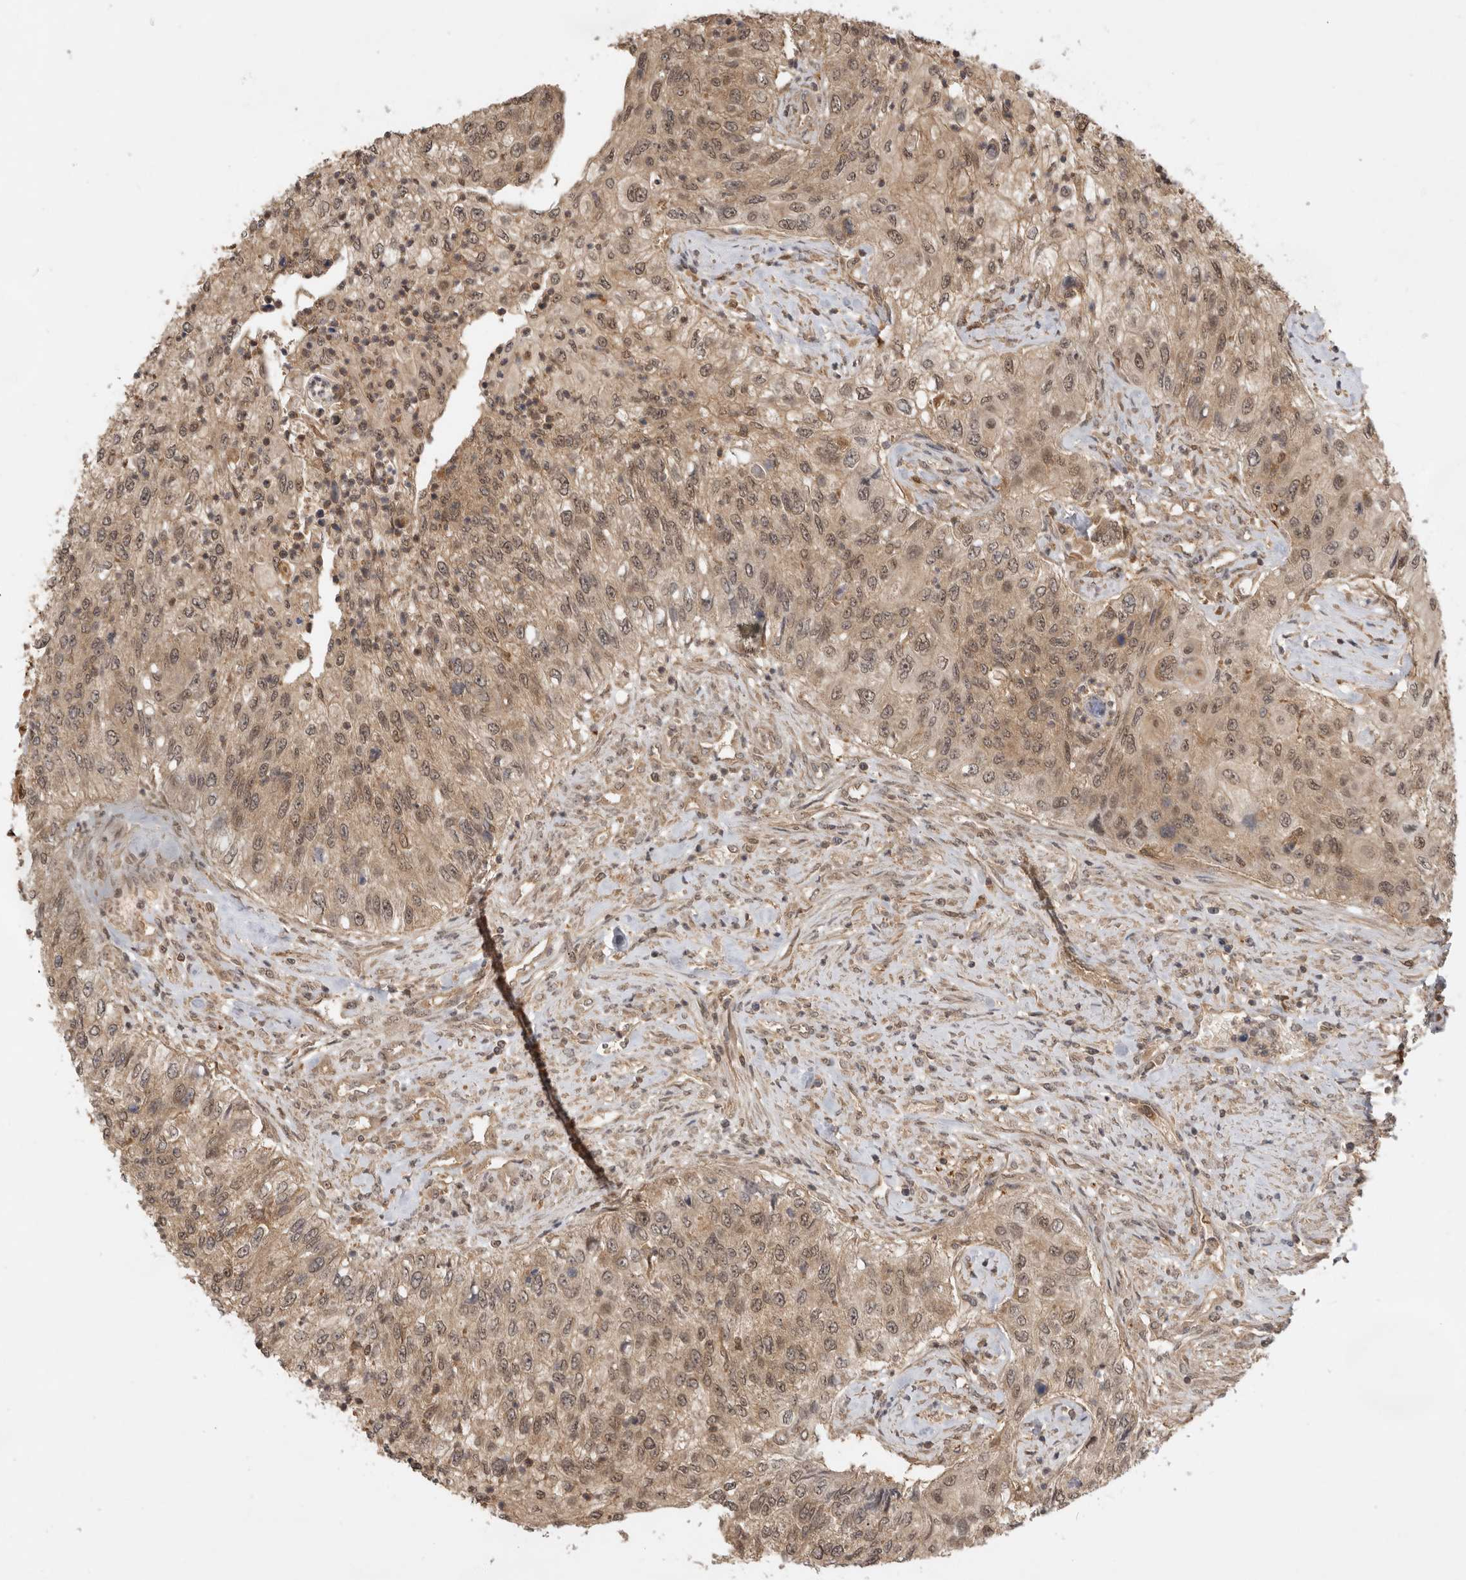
{"staining": {"intensity": "weak", "quantity": ">75%", "location": "cytoplasmic/membranous,nuclear"}, "tissue": "urothelial cancer", "cell_type": "Tumor cells", "image_type": "cancer", "snomed": [{"axis": "morphology", "description": "Urothelial carcinoma, High grade"}, {"axis": "topography", "description": "Urinary bladder"}], "caption": "A brown stain labels weak cytoplasmic/membranous and nuclear positivity of a protein in high-grade urothelial carcinoma tumor cells.", "gene": "ADPRS", "patient": {"sex": "female", "age": 60}}